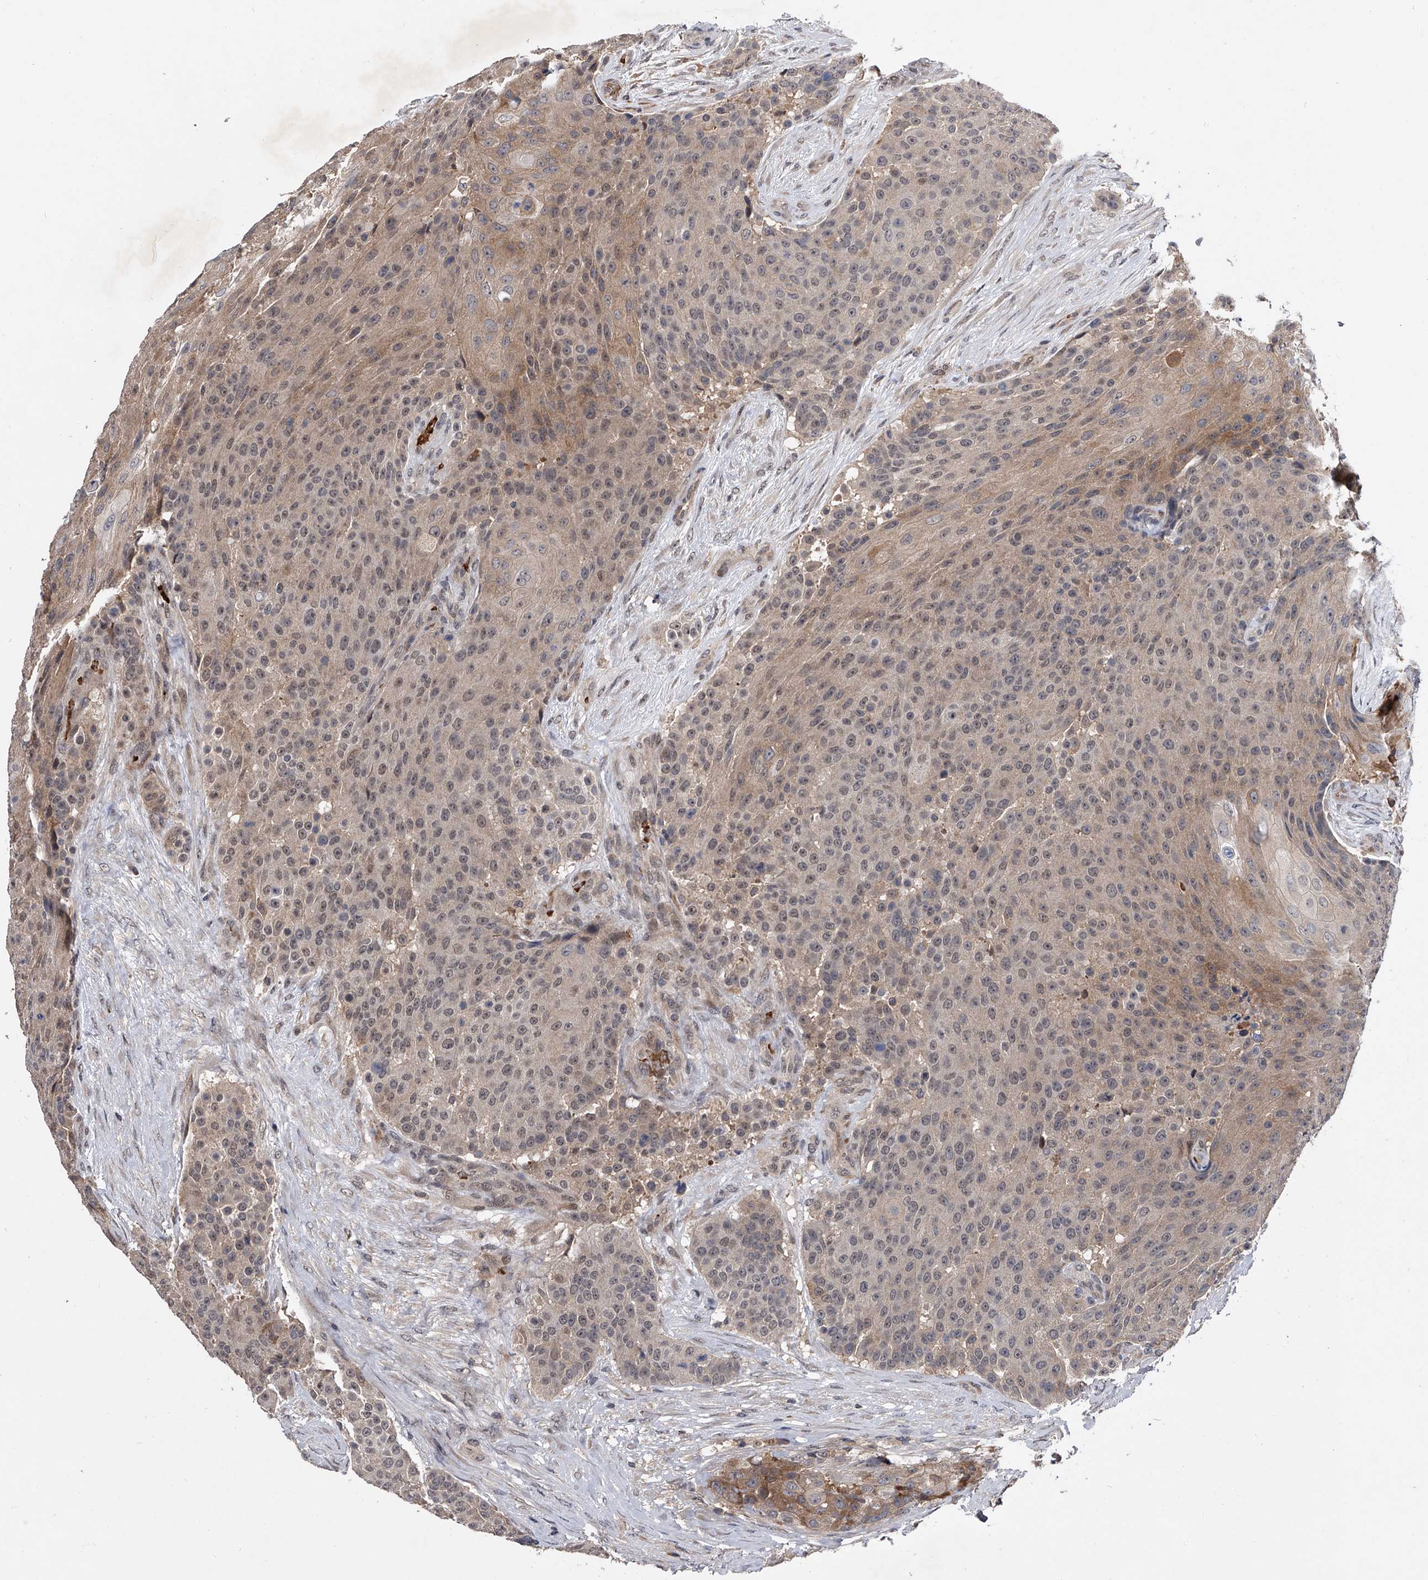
{"staining": {"intensity": "weak", "quantity": "25%-75%", "location": "cytoplasmic/membranous"}, "tissue": "urothelial cancer", "cell_type": "Tumor cells", "image_type": "cancer", "snomed": [{"axis": "morphology", "description": "Urothelial carcinoma, High grade"}, {"axis": "topography", "description": "Urinary bladder"}], "caption": "Protein staining displays weak cytoplasmic/membranous positivity in about 25%-75% of tumor cells in high-grade urothelial carcinoma. The staining is performed using DAB (3,3'-diaminobenzidine) brown chromogen to label protein expression. The nuclei are counter-stained blue using hematoxylin.", "gene": "ZNF30", "patient": {"sex": "female", "age": 63}}